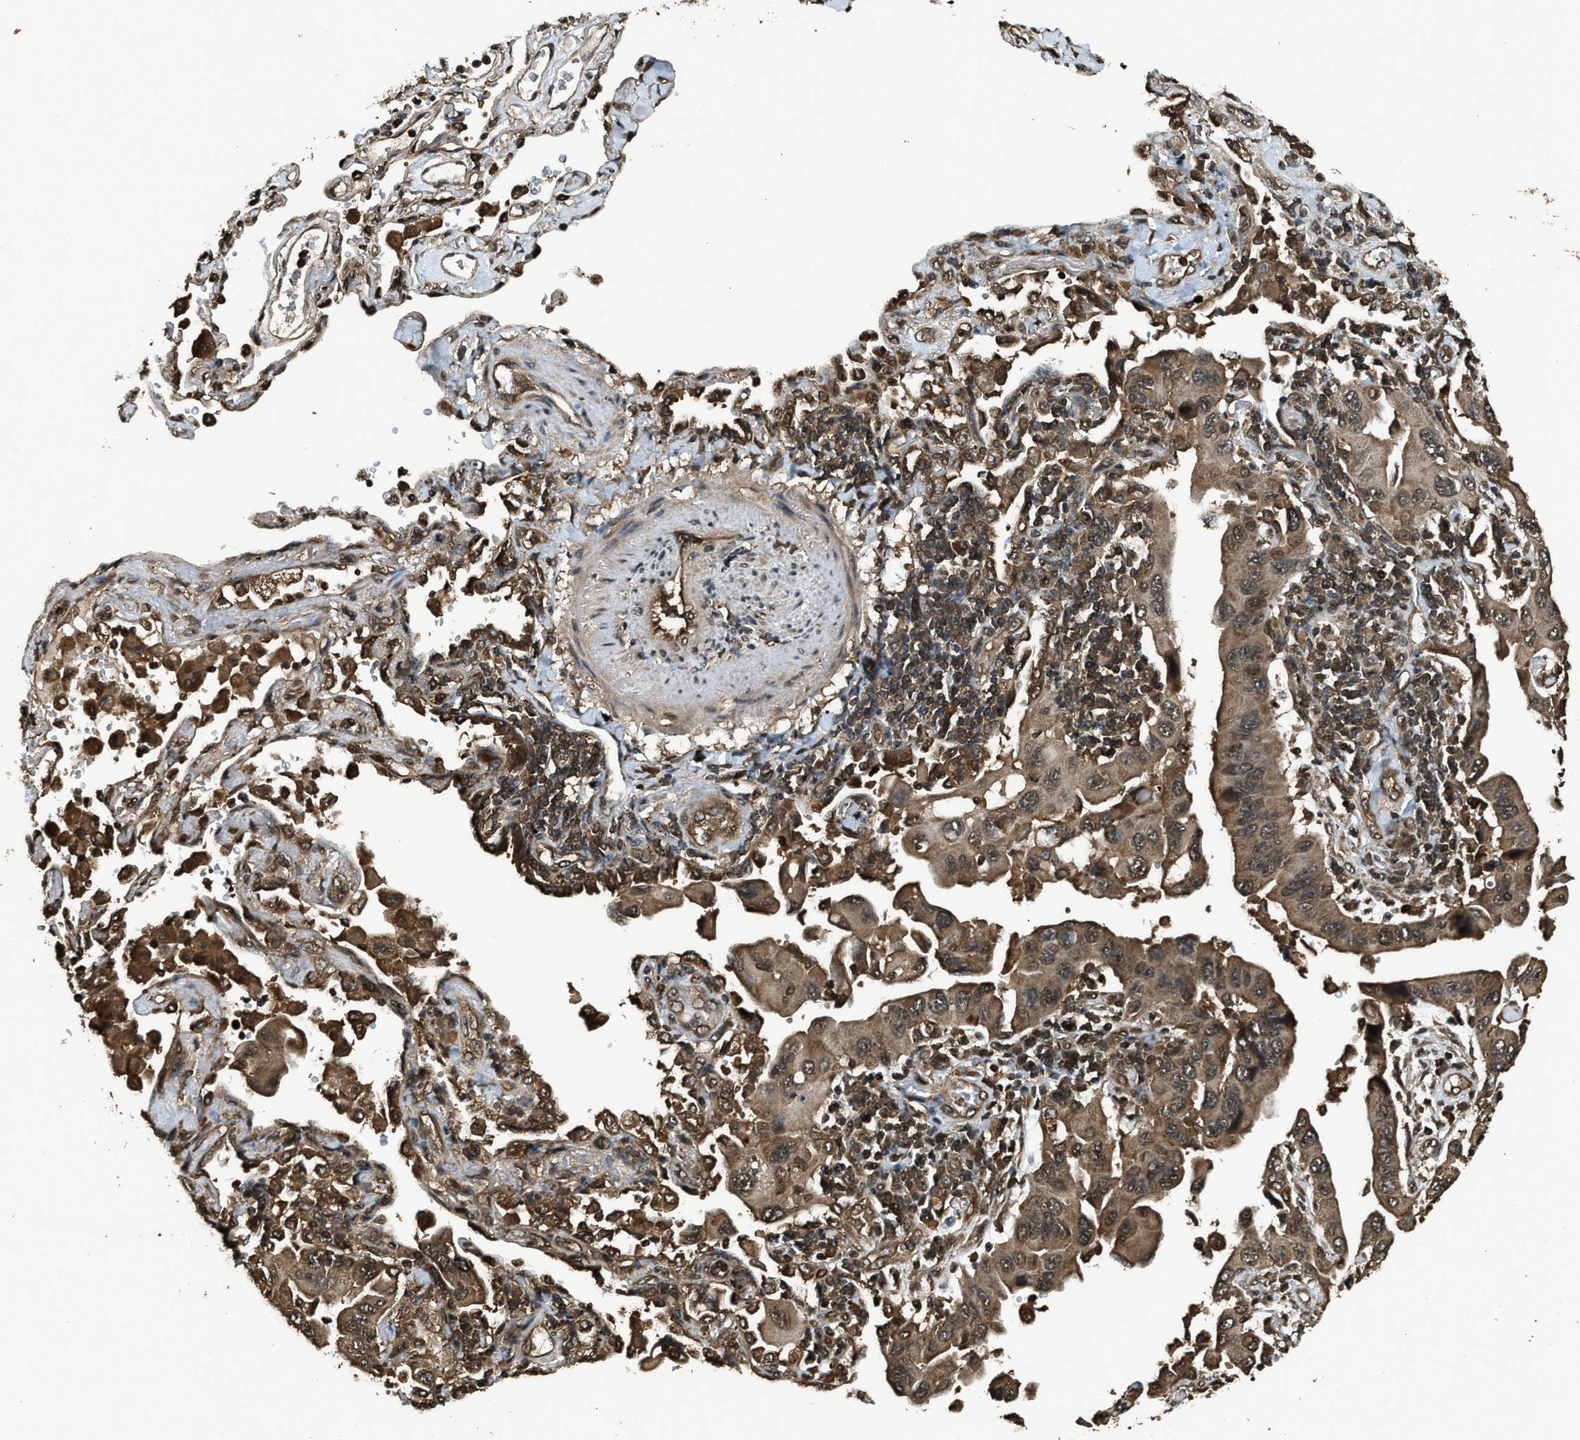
{"staining": {"intensity": "moderate", "quantity": ">75%", "location": "cytoplasmic/membranous"}, "tissue": "lung cancer", "cell_type": "Tumor cells", "image_type": "cancer", "snomed": [{"axis": "morphology", "description": "Adenocarcinoma, NOS"}, {"axis": "topography", "description": "Lung"}], "caption": "Lung cancer (adenocarcinoma) tissue demonstrates moderate cytoplasmic/membranous expression in approximately >75% of tumor cells (DAB IHC, brown staining for protein, blue staining for nuclei).", "gene": "MYBL2", "patient": {"sex": "female", "age": 65}}